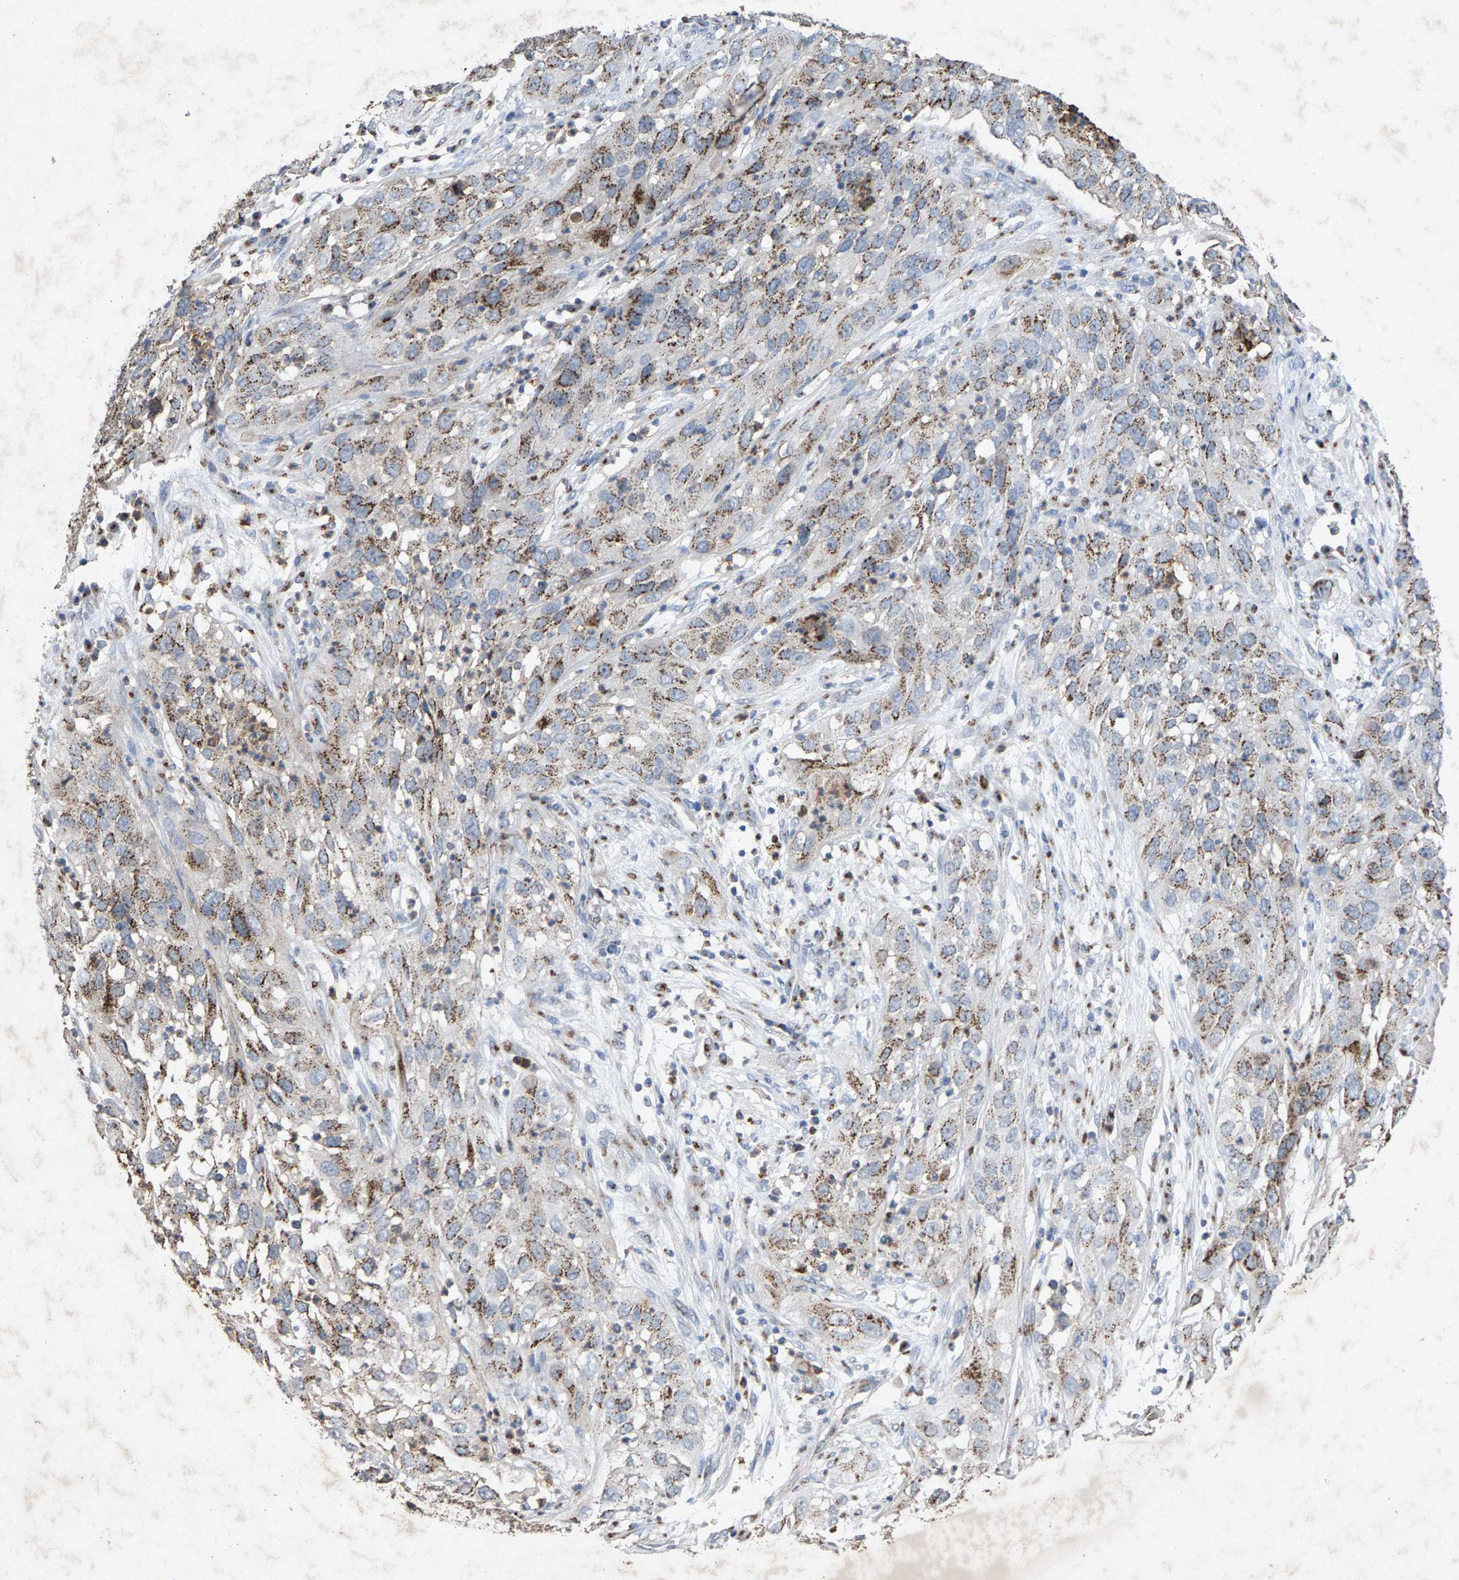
{"staining": {"intensity": "moderate", "quantity": ">75%", "location": "cytoplasmic/membranous"}, "tissue": "cervical cancer", "cell_type": "Tumor cells", "image_type": "cancer", "snomed": [{"axis": "morphology", "description": "Squamous cell carcinoma, NOS"}, {"axis": "topography", "description": "Cervix"}], "caption": "Tumor cells demonstrate medium levels of moderate cytoplasmic/membranous positivity in approximately >75% of cells in cervical squamous cell carcinoma.", "gene": "MAN2A1", "patient": {"sex": "female", "age": 32}}